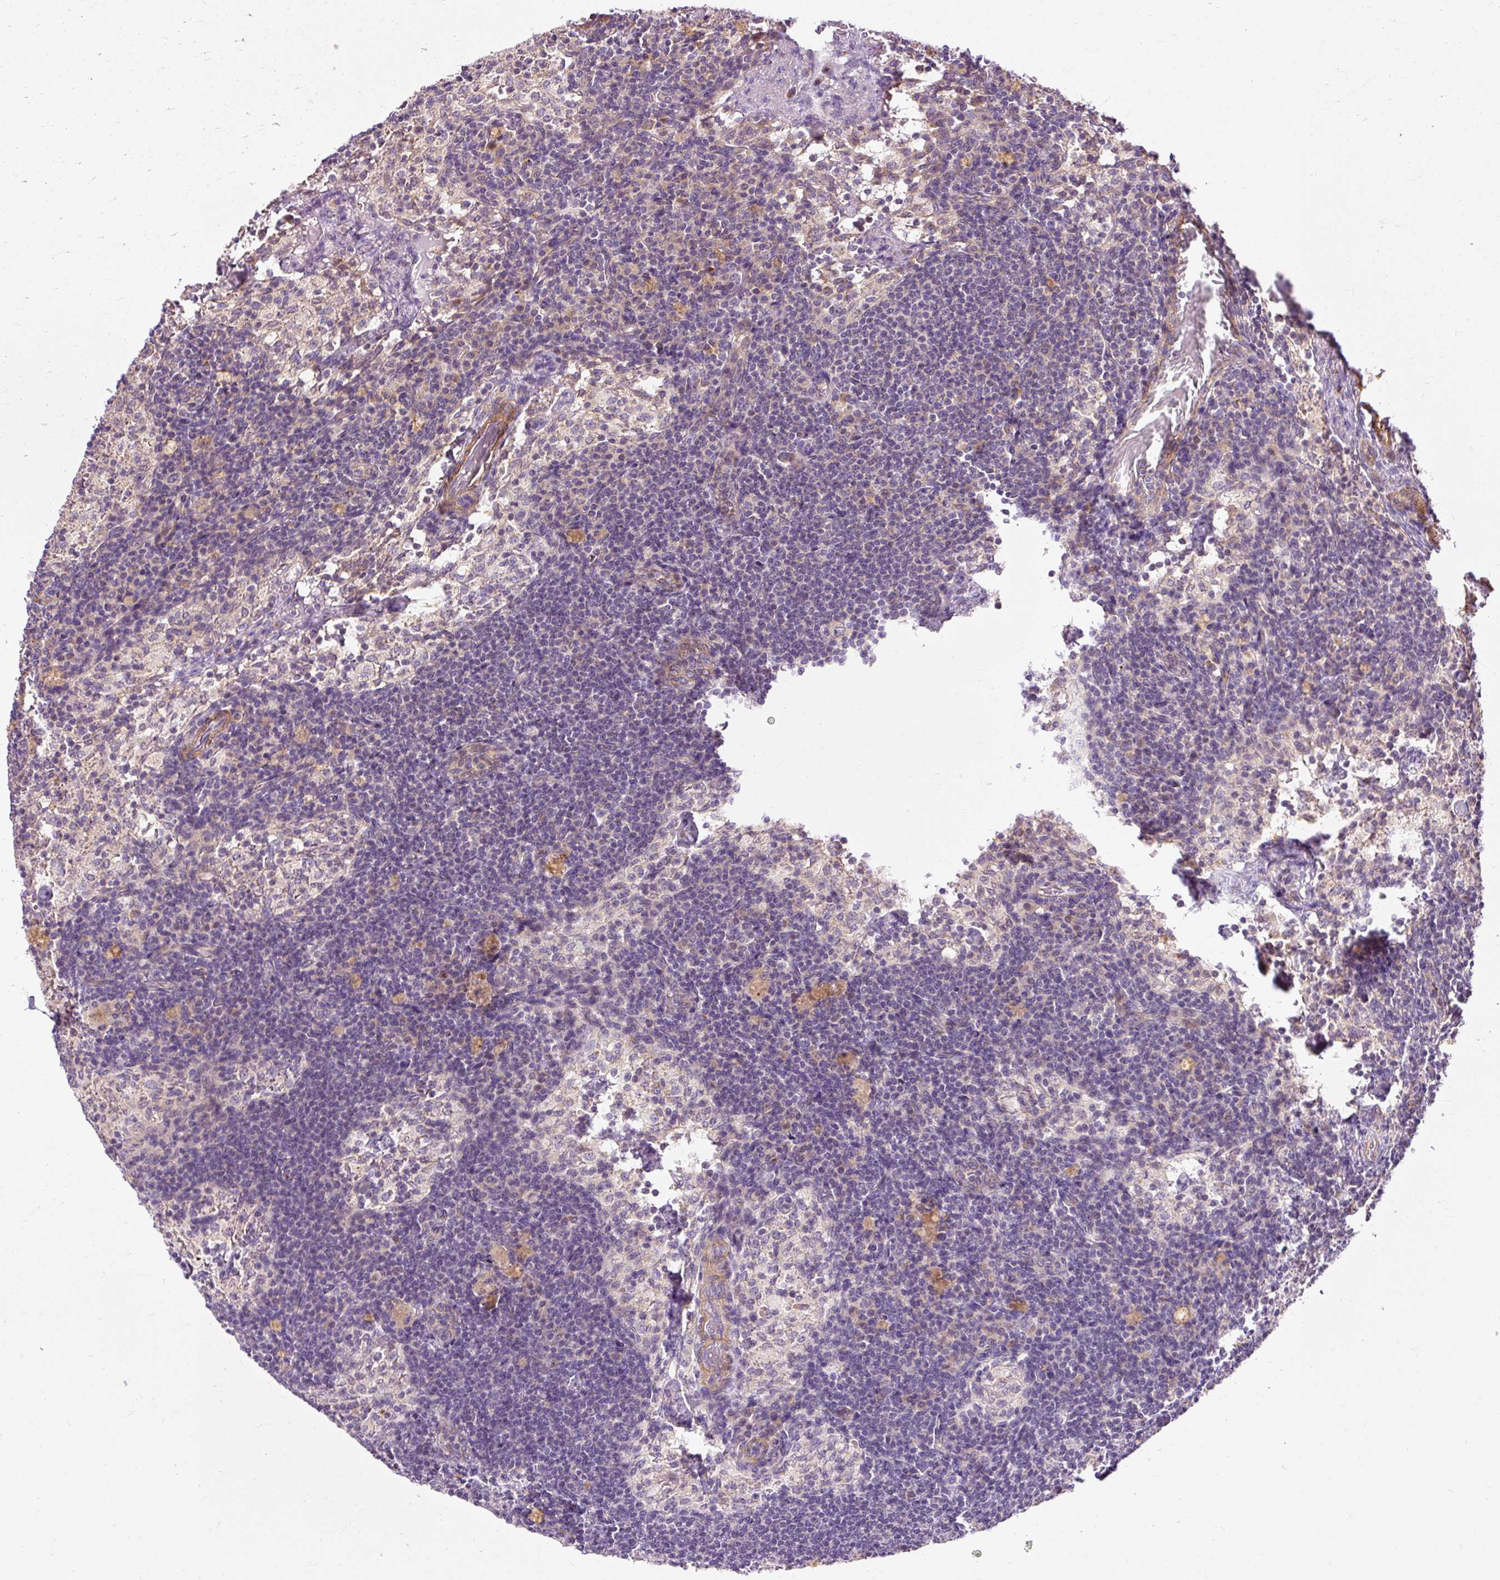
{"staining": {"intensity": "moderate", "quantity": ">75%", "location": "cytoplasmic/membranous"}, "tissue": "lymph node", "cell_type": "Germinal center cells", "image_type": "normal", "snomed": [{"axis": "morphology", "description": "Normal tissue, NOS"}, {"axis": "topography", "description": "Lymph node"}], "caption": "Benign lymph node reveals moderate cytoplasmic/membranous positivity in about >75% of germinal center cells.", "gene": "RIPOR3", "patient": {"sex": "male", "age": 49}}